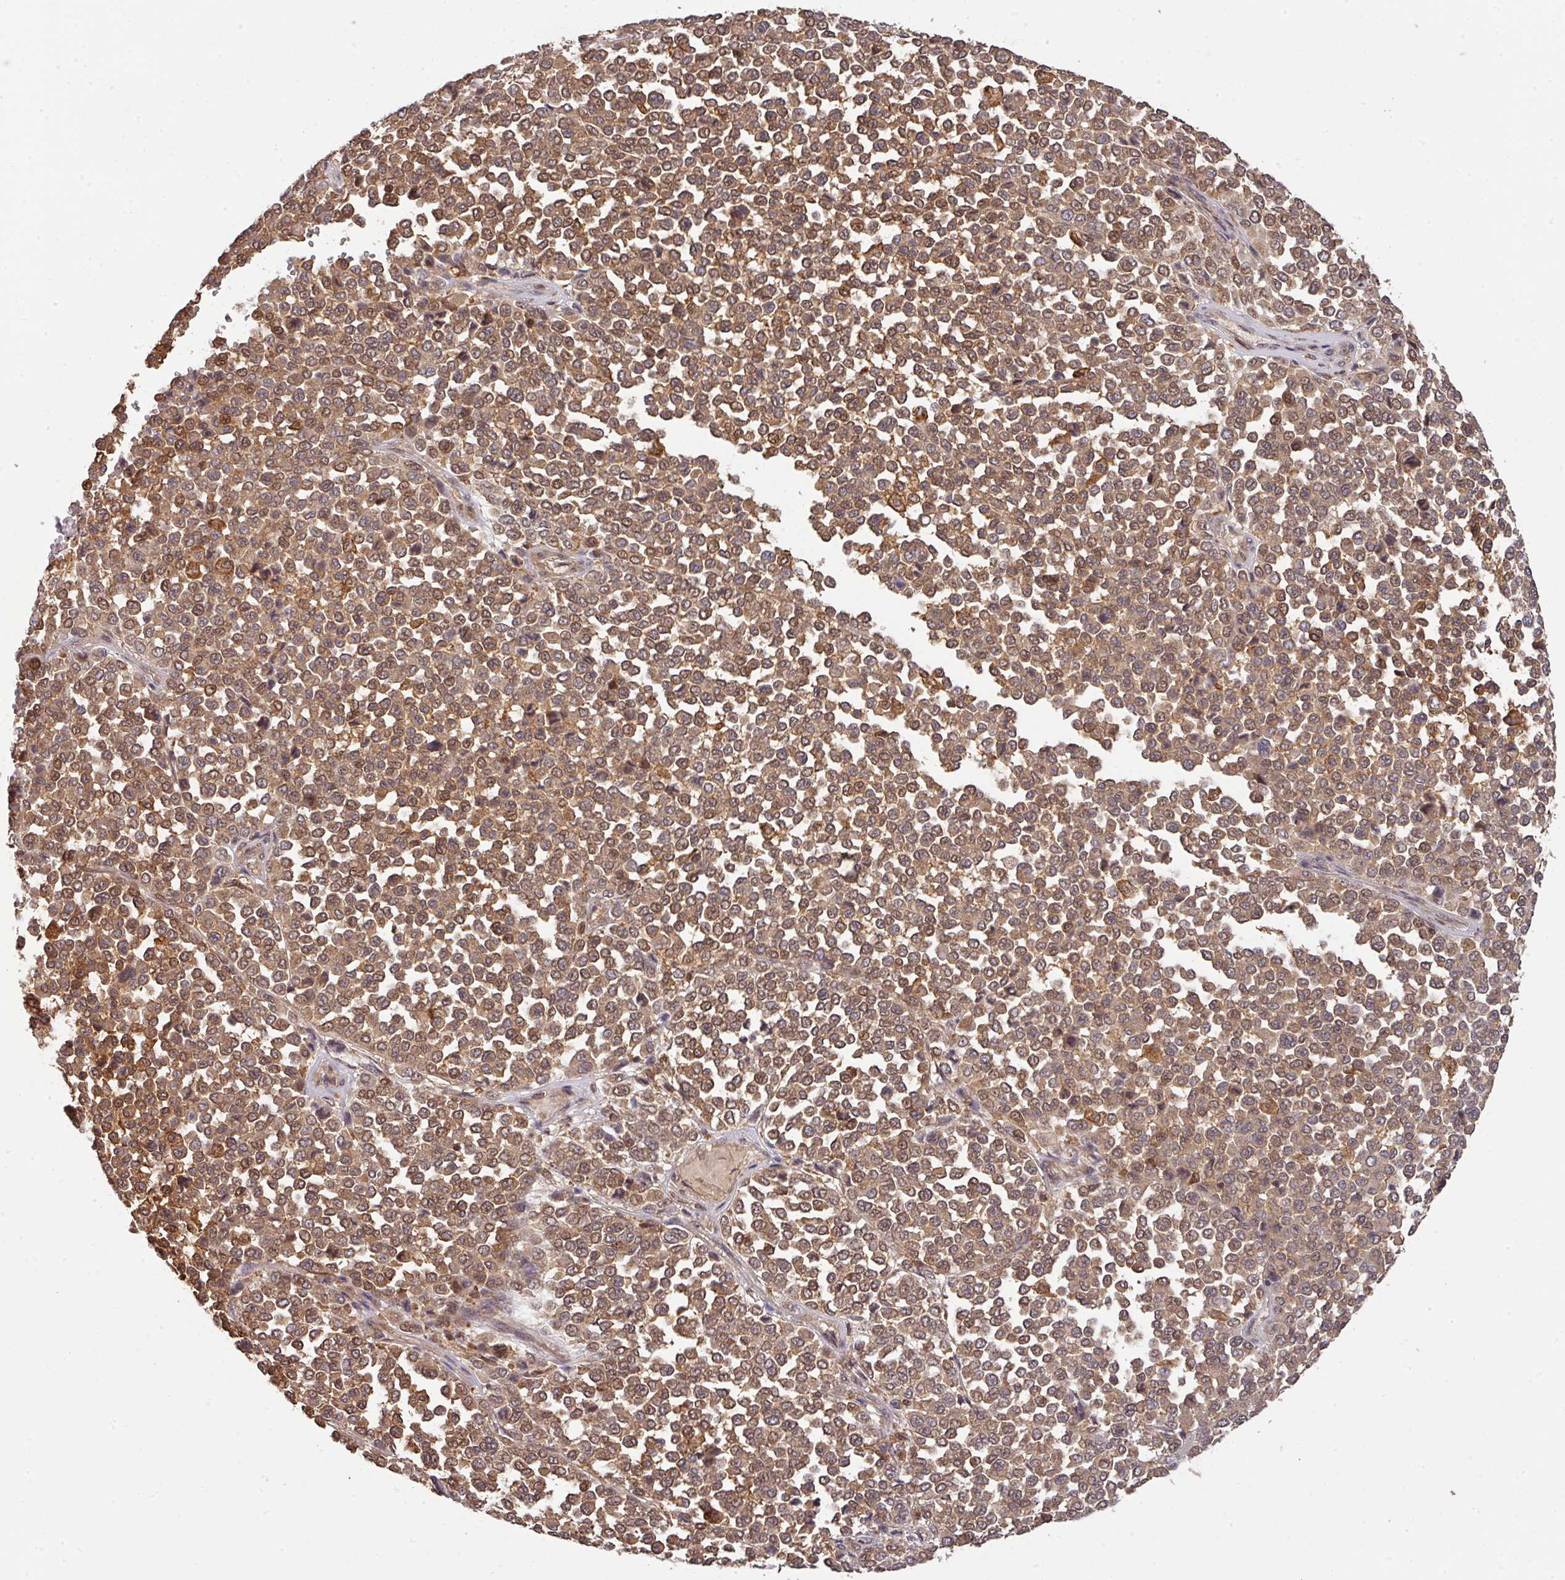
{"staining": {"intensity": "moderate", "quantity": ">75%", "location": "cytoplasmic/membranous,nuclear"}, "tissue": "melanoma", "cell_type": "Tumor cells", "image_type": "cancer", "snomed": [{"axis": "morphology", "description": "Malignant melanoma, Metastatic site"}, {"axis": "topography", "description": "Pancreas"}], "caption": "Malignant melanoma (metastatic site) stained for a protein (brown) demonstrates moderate cytoplasmic/membranous and nuclear positive positivity in approximately >75% of tumor cells.", "gene": "ARPIN", "patient": {"sex": "female", "age": 30}}